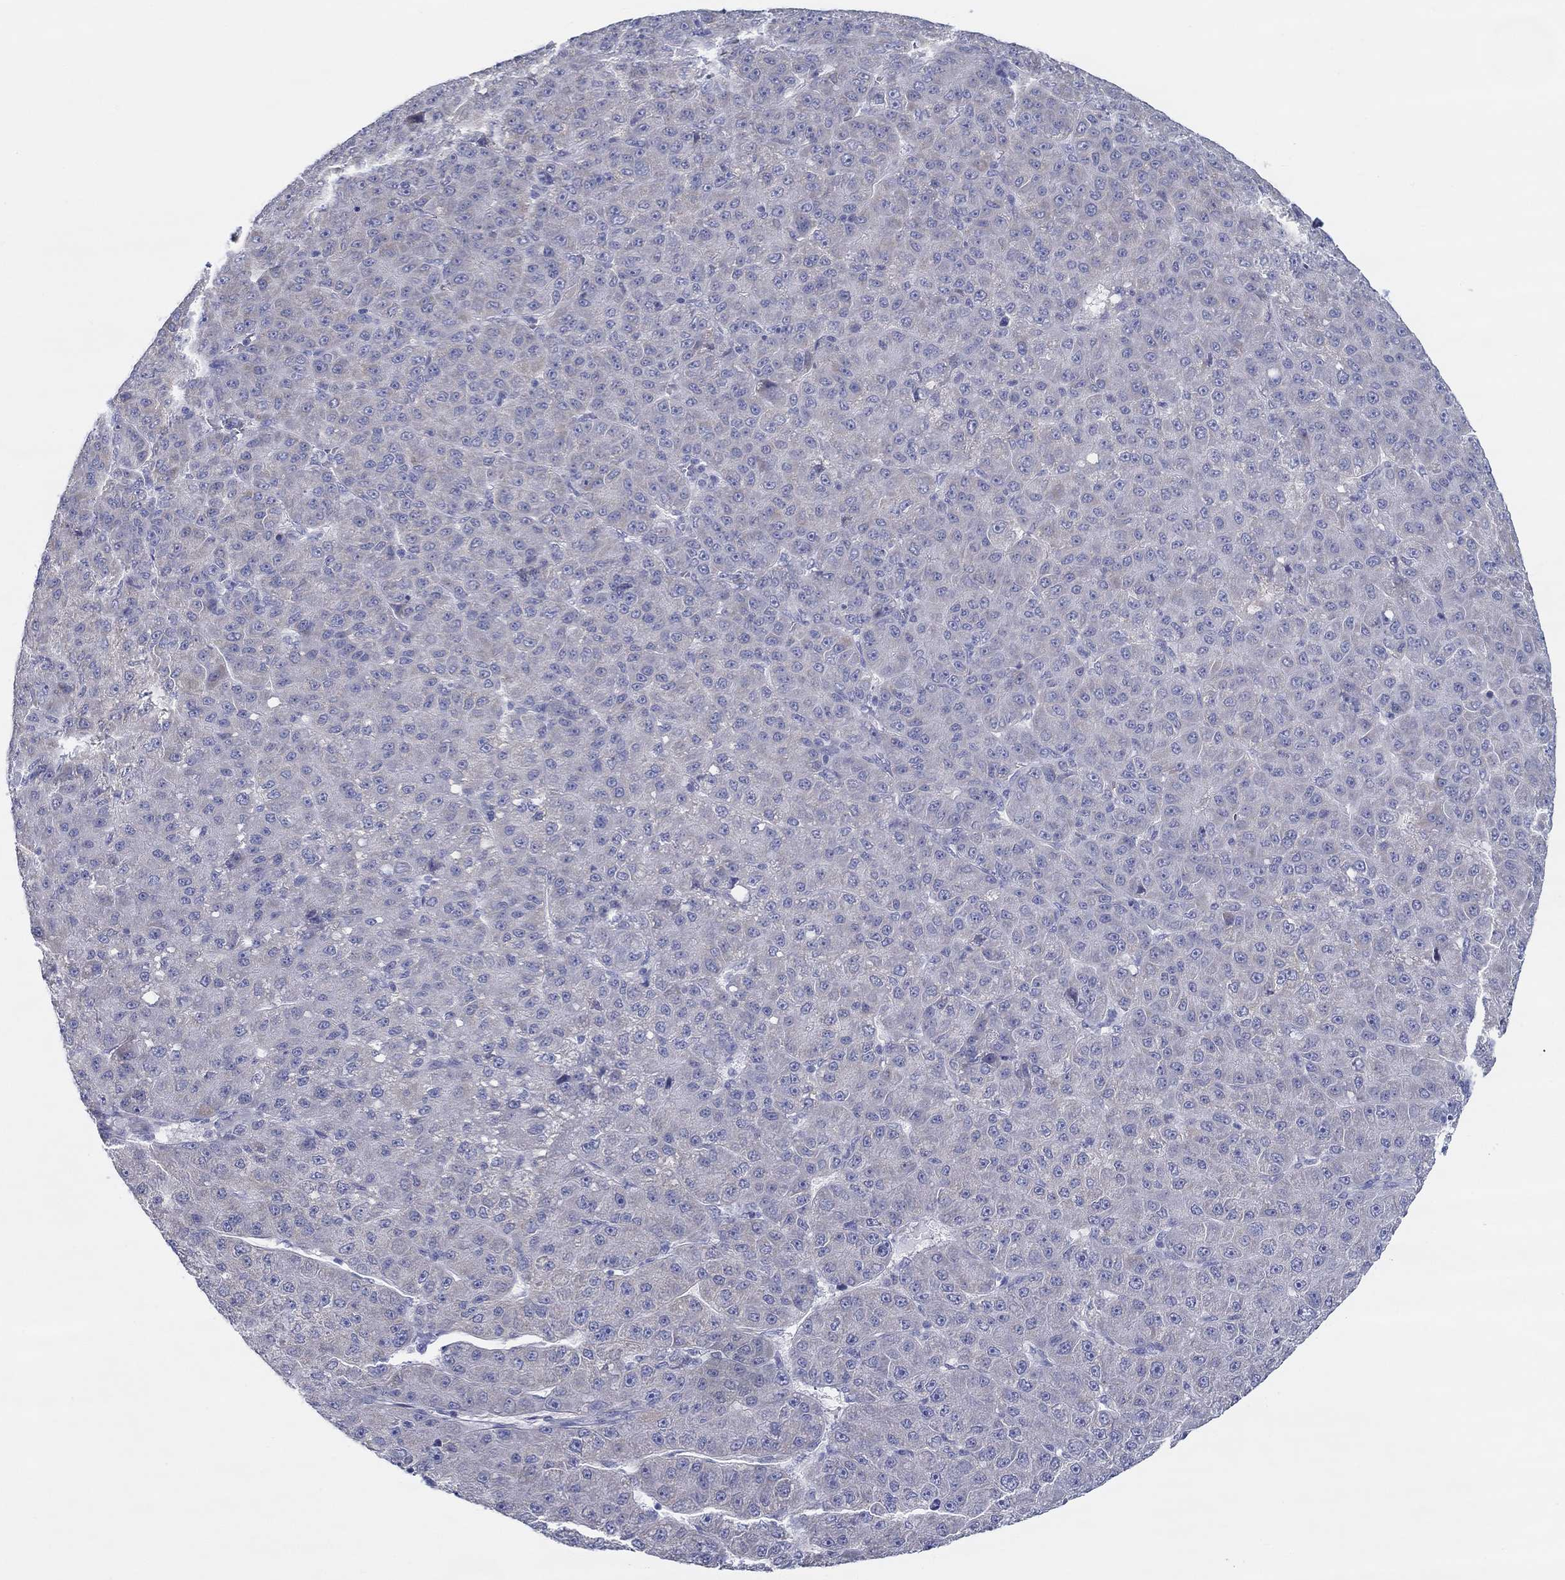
{"staining": {"intensity": "negative", "quantity": "none", "location": "none"}, "tissue": "liver cancer", "cell_type": "Tumor cells", "image_type": "cancer", "snomed": [{"axis": "morphology", "description": "Carcinoma, Hepatocellular, NOS"}, {"axis": "topography", "description": "Liver"}], "caption": "Immunohistochemistry (IHC) of human hepatocellular carcinoma (liver) demonstrates no expression in tumor cells.", "gene": "HAPLN4", "patient": {"sex": "male", "age": 67}}